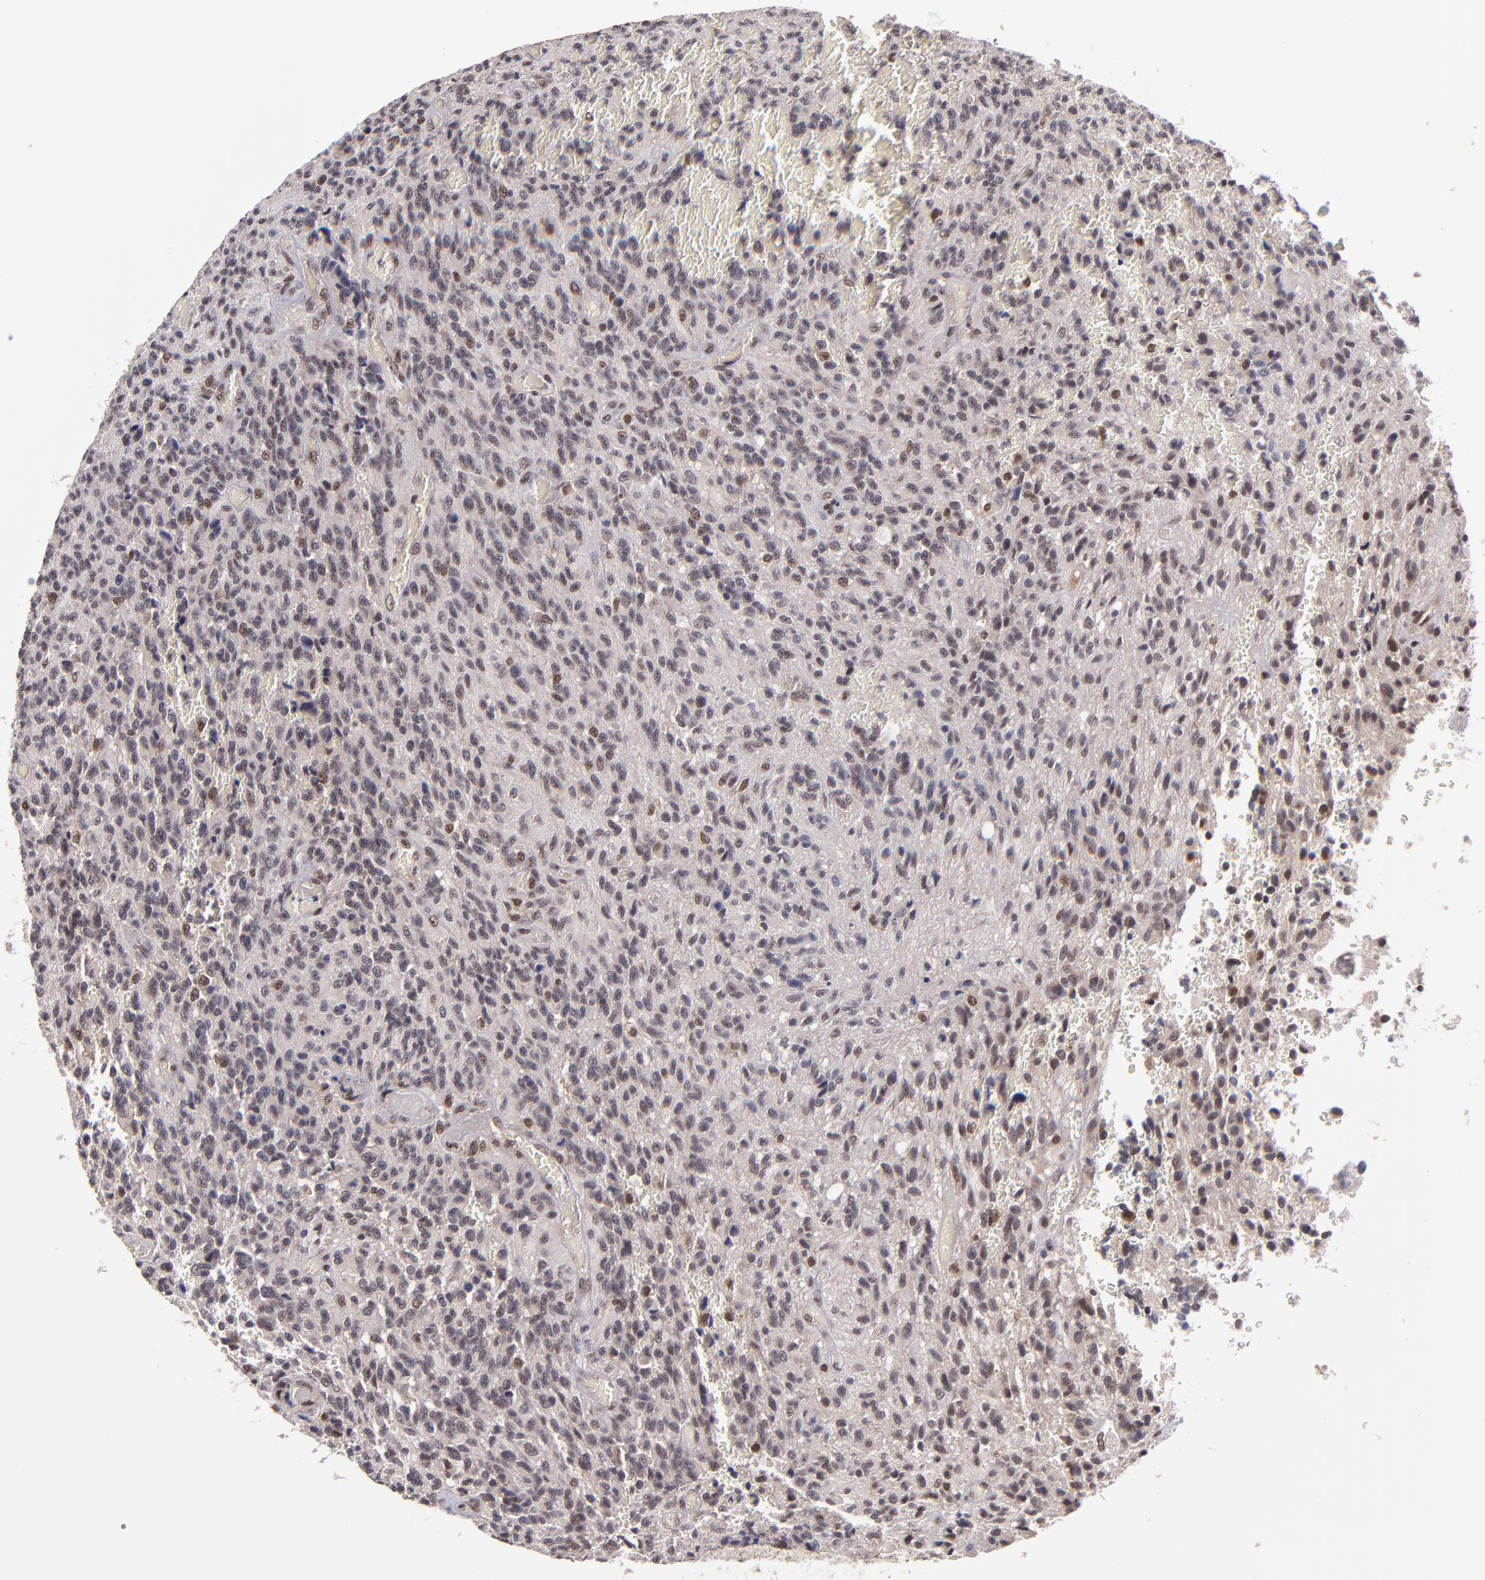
{"staining": {"intensity": "weak", "quantity": "25%-75%", "location": "nuclear"}, "tissue": "glioma", "cell_type": "Tumor cells", "image_type": "cancer", "snomed": [{"axis": "morphology", "description": "Normal tissue, NOS"}, {"axis": "morphology", "description": "Glioma, malignant, High grade"}, {"axis": "topography", "description": "Cerebral cortex"}], "caption": "Glioma stained with a brown dye displays weak nuclear positive staining in approximately 25%-75% of tumor cells.", "gene": "EP300", "patient": {"sex": "male", "age": 56}}